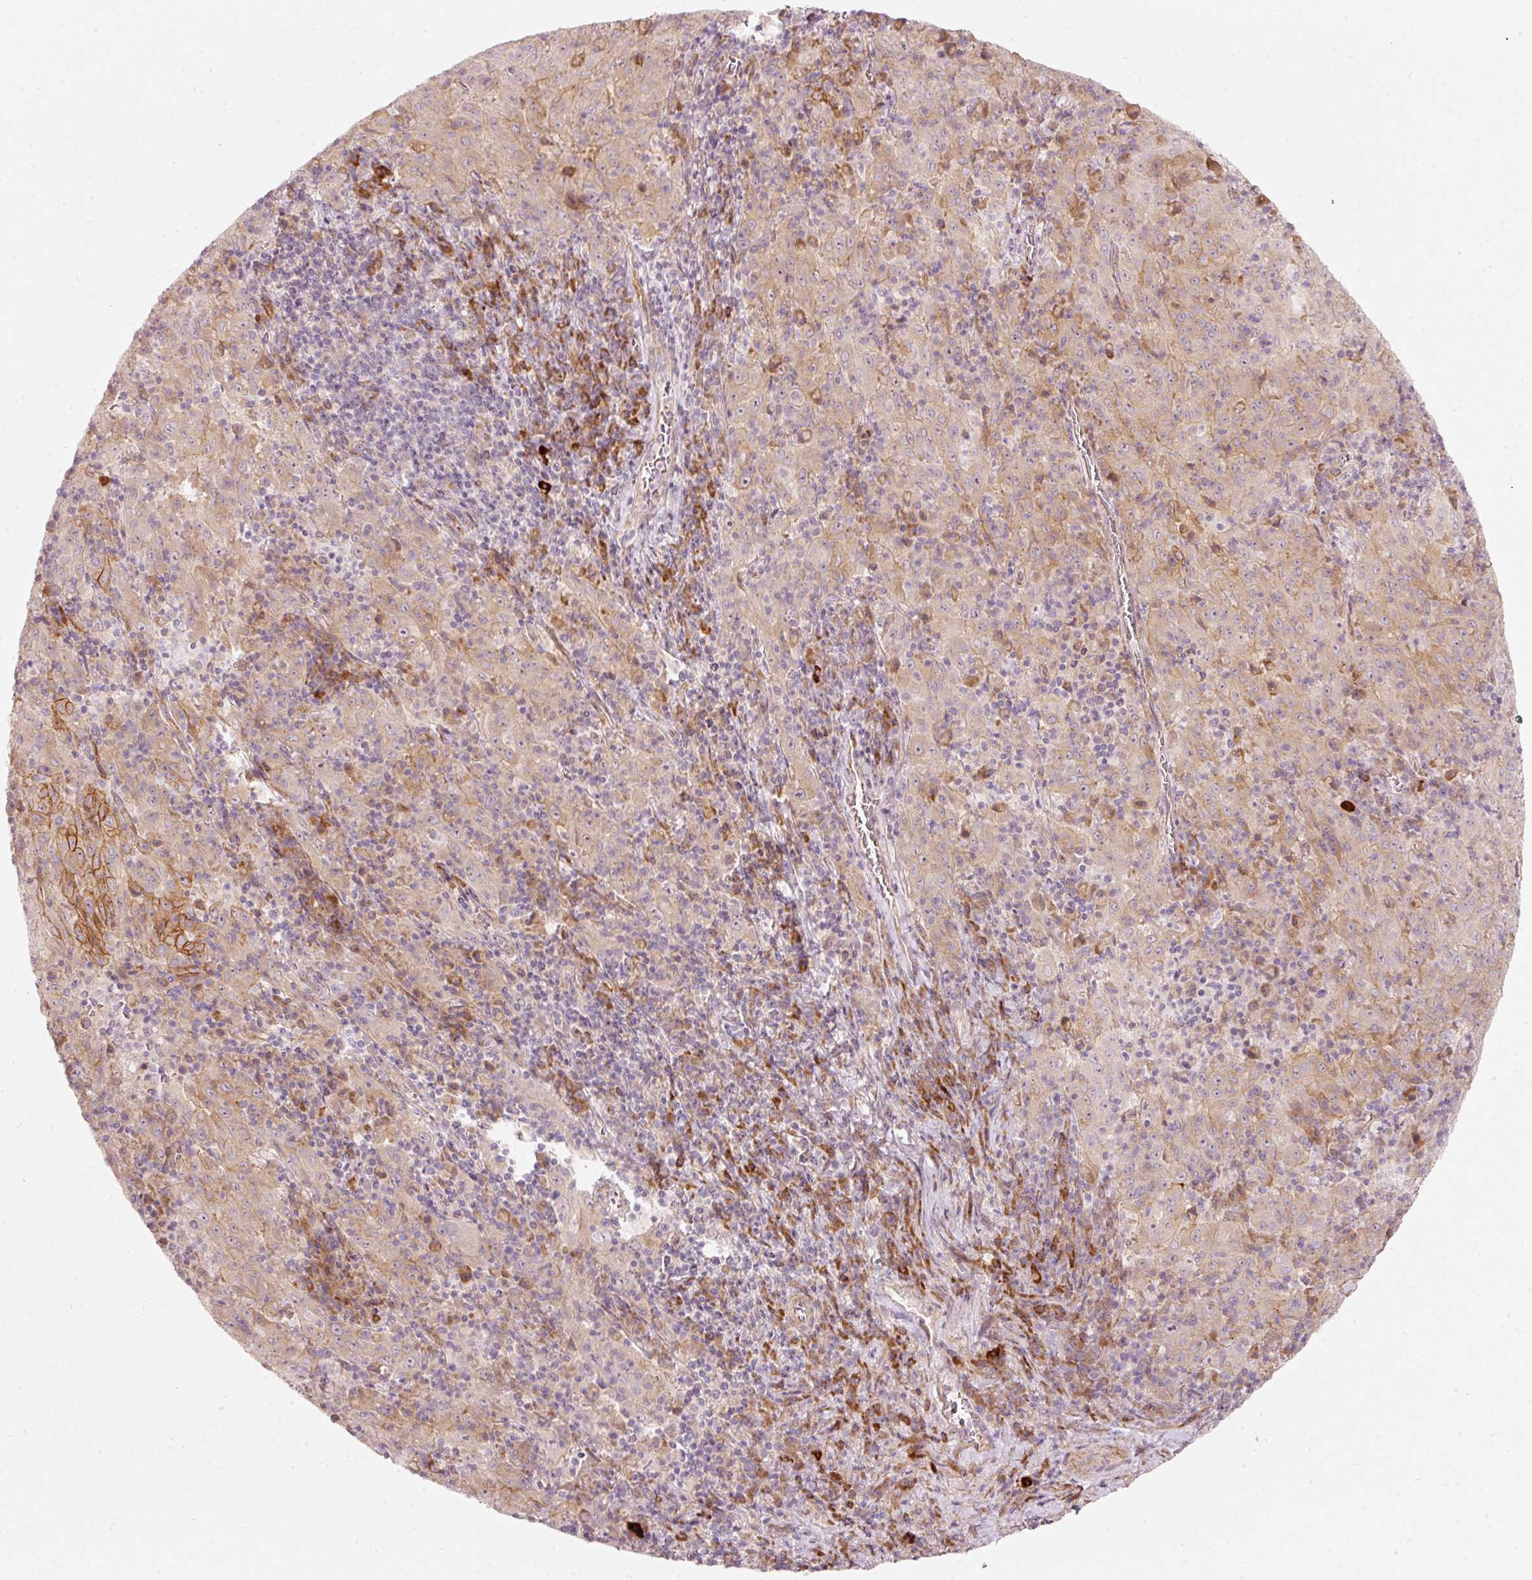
{"staining": {"intensity": "moderate", "quantity": "25%-75%", "location": "cytoplasmic/membranous"}, "tissue": "pancreatic cancer", "cell_type": "Tumor cells", "image_type": "cancer", "snomed": [{"axis": "morphology", "description": "Adenocarcinoma, NOS"}, {"axis": "topography", "description": "Pancreas"}], "caption": "Pancreatic cancer (adenocarcinoma) was stained to show a protein in brown. There is medium levels of moderate cytoplasmic/membranous expression in about 25%-75% of tumor cells. The staining is performed using DAB (3,3'-diaminobenzidine) brown chromogen to label protein expression. The nuclei are counter-stained blue using hematoxylin.", "gene": "KCNQ1", "patient": {"sex": "male", "age": 63}}